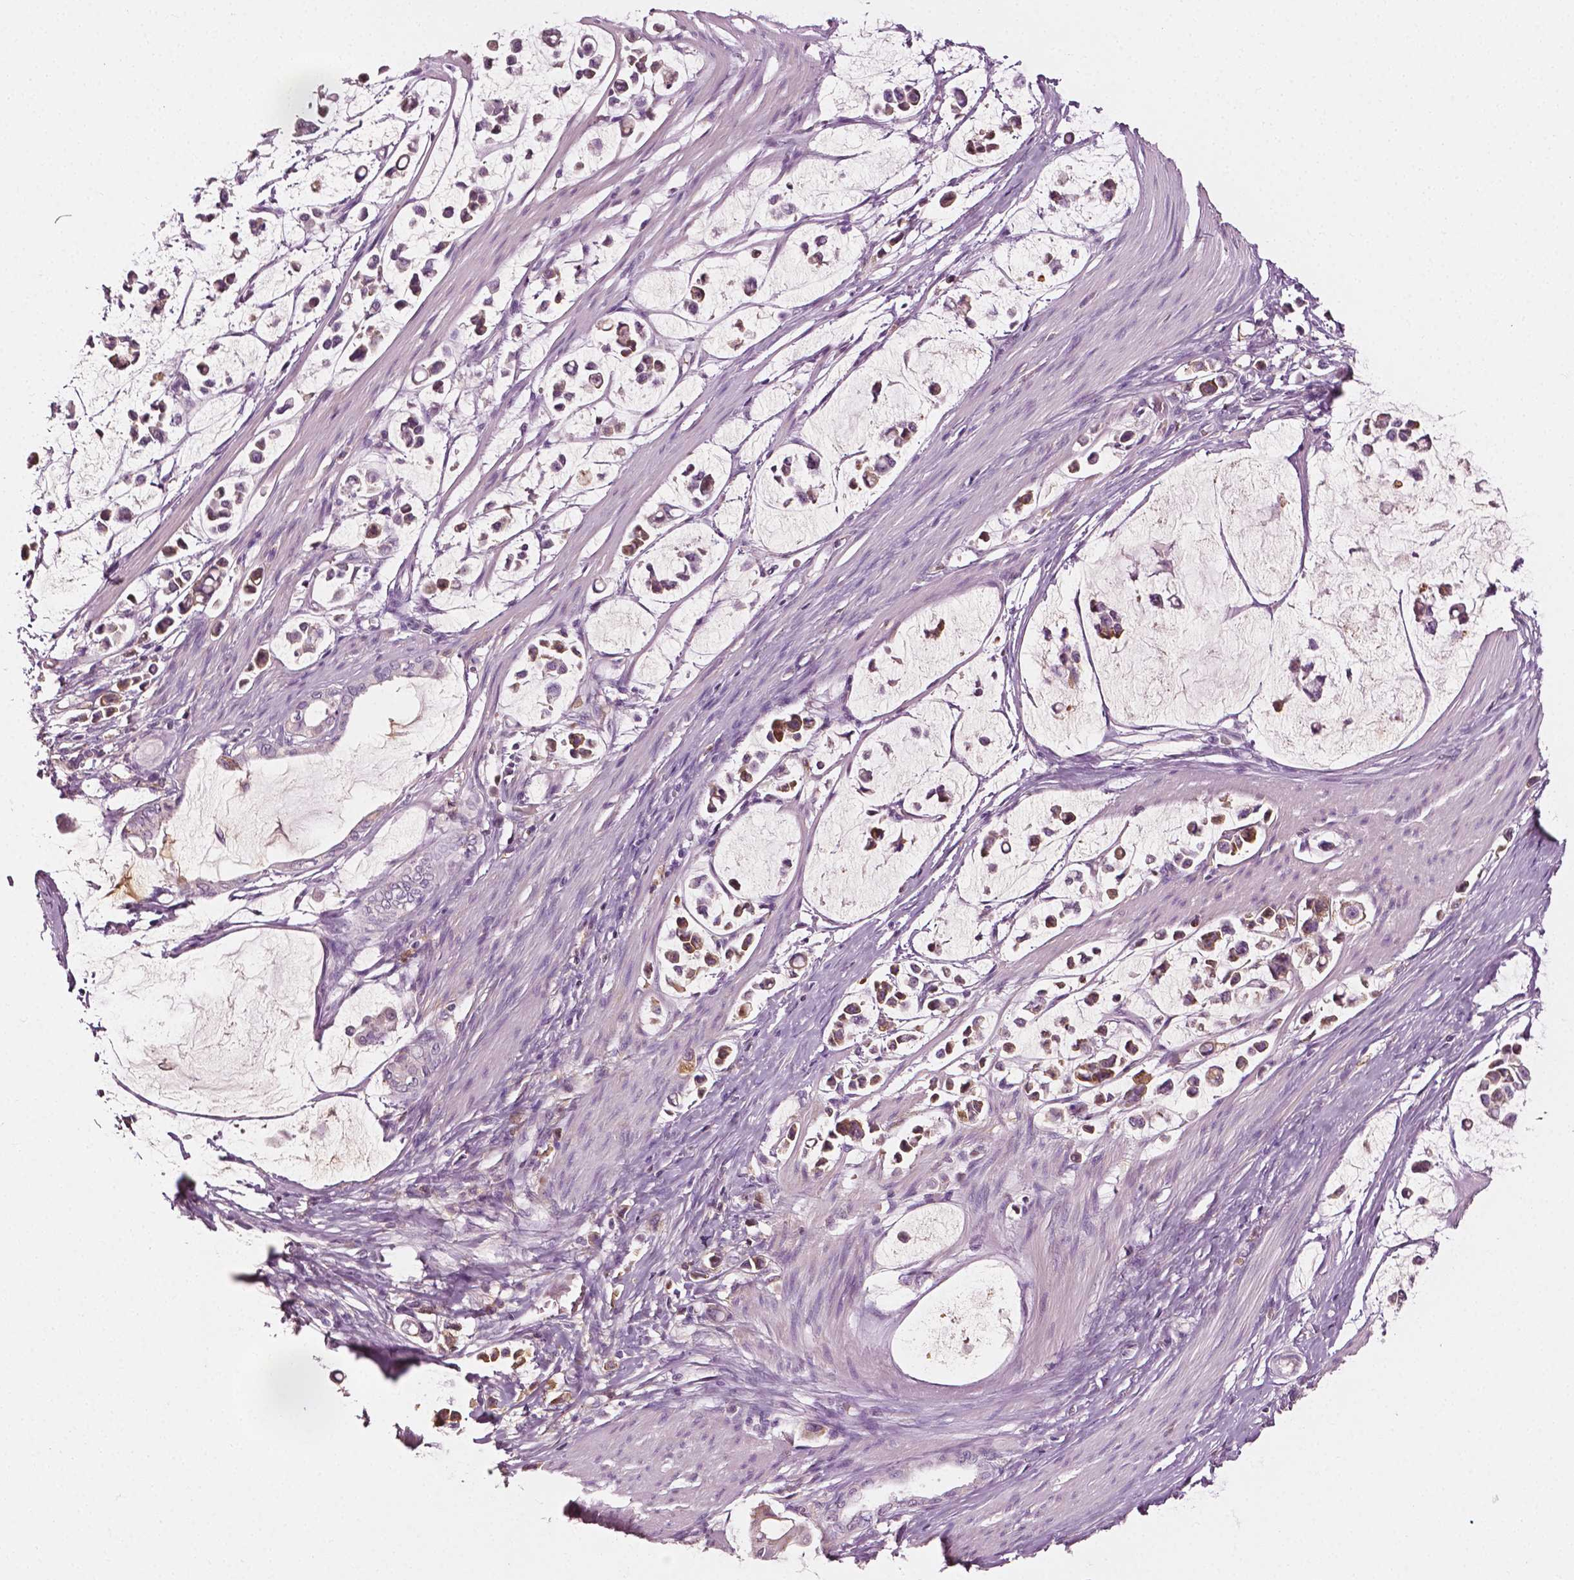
{"staining": {"intensity": "weak", "quantity": "<25%", "location": "cytoplasmic/membranous"}, "tissue": "stomach cancer", "cell_type": "Tumor cells", "image_type": "cancer", "snomed": [{"axis": "morphology", "description": "Adenocarcinoma, NOS"}, {"axis": "topography", "description": "Stomach"}], "caption": "IHC histopathology image of stomach cancer stained for a protein (brown), which exhibits no staining in tumor cells. (Immunohistochemistry (ihc), brightfield microscopy, high magnification).", "gene": "APOA4", "patient": {"sex": "male", "age": 82}}